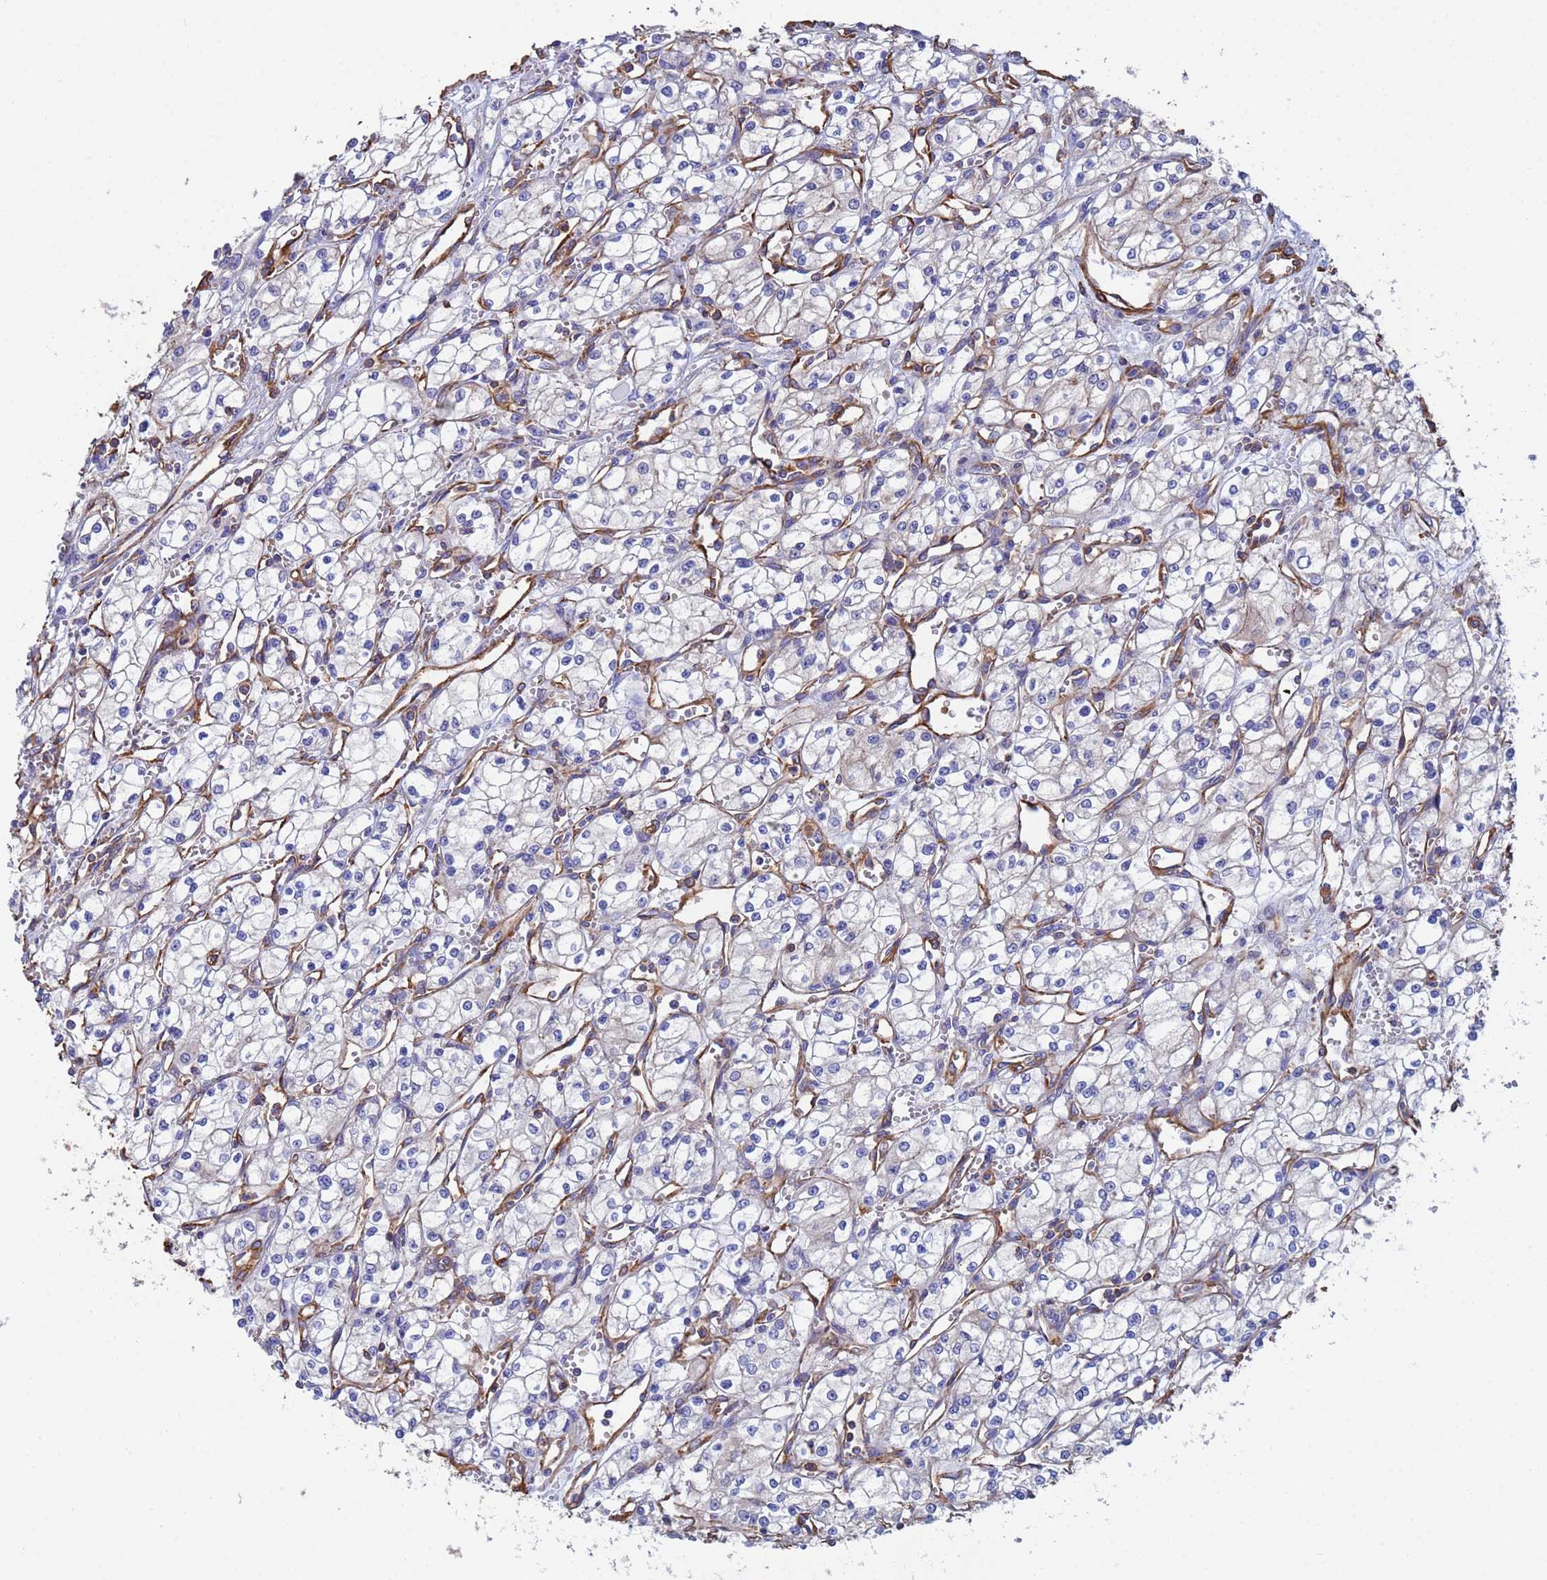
{"staining": {"intensity": "negative", "quantity": "none", "location": "none"}, "tissue": "renal cancer", "cell_type": "Tumor cells", "image_type": "cancer", "snomed": [{"axis": "morphology", "description": "Adenocarcinoma, NOS"}, {"axis": "topography", "description": "Kidney"}], "caption": "Protein analysis of adenocarcinoma (renal) demonstrates no significant positivity in tumor cells.", "gene": "MYL12A", "patient": {"sex": "male", "age": 59}}